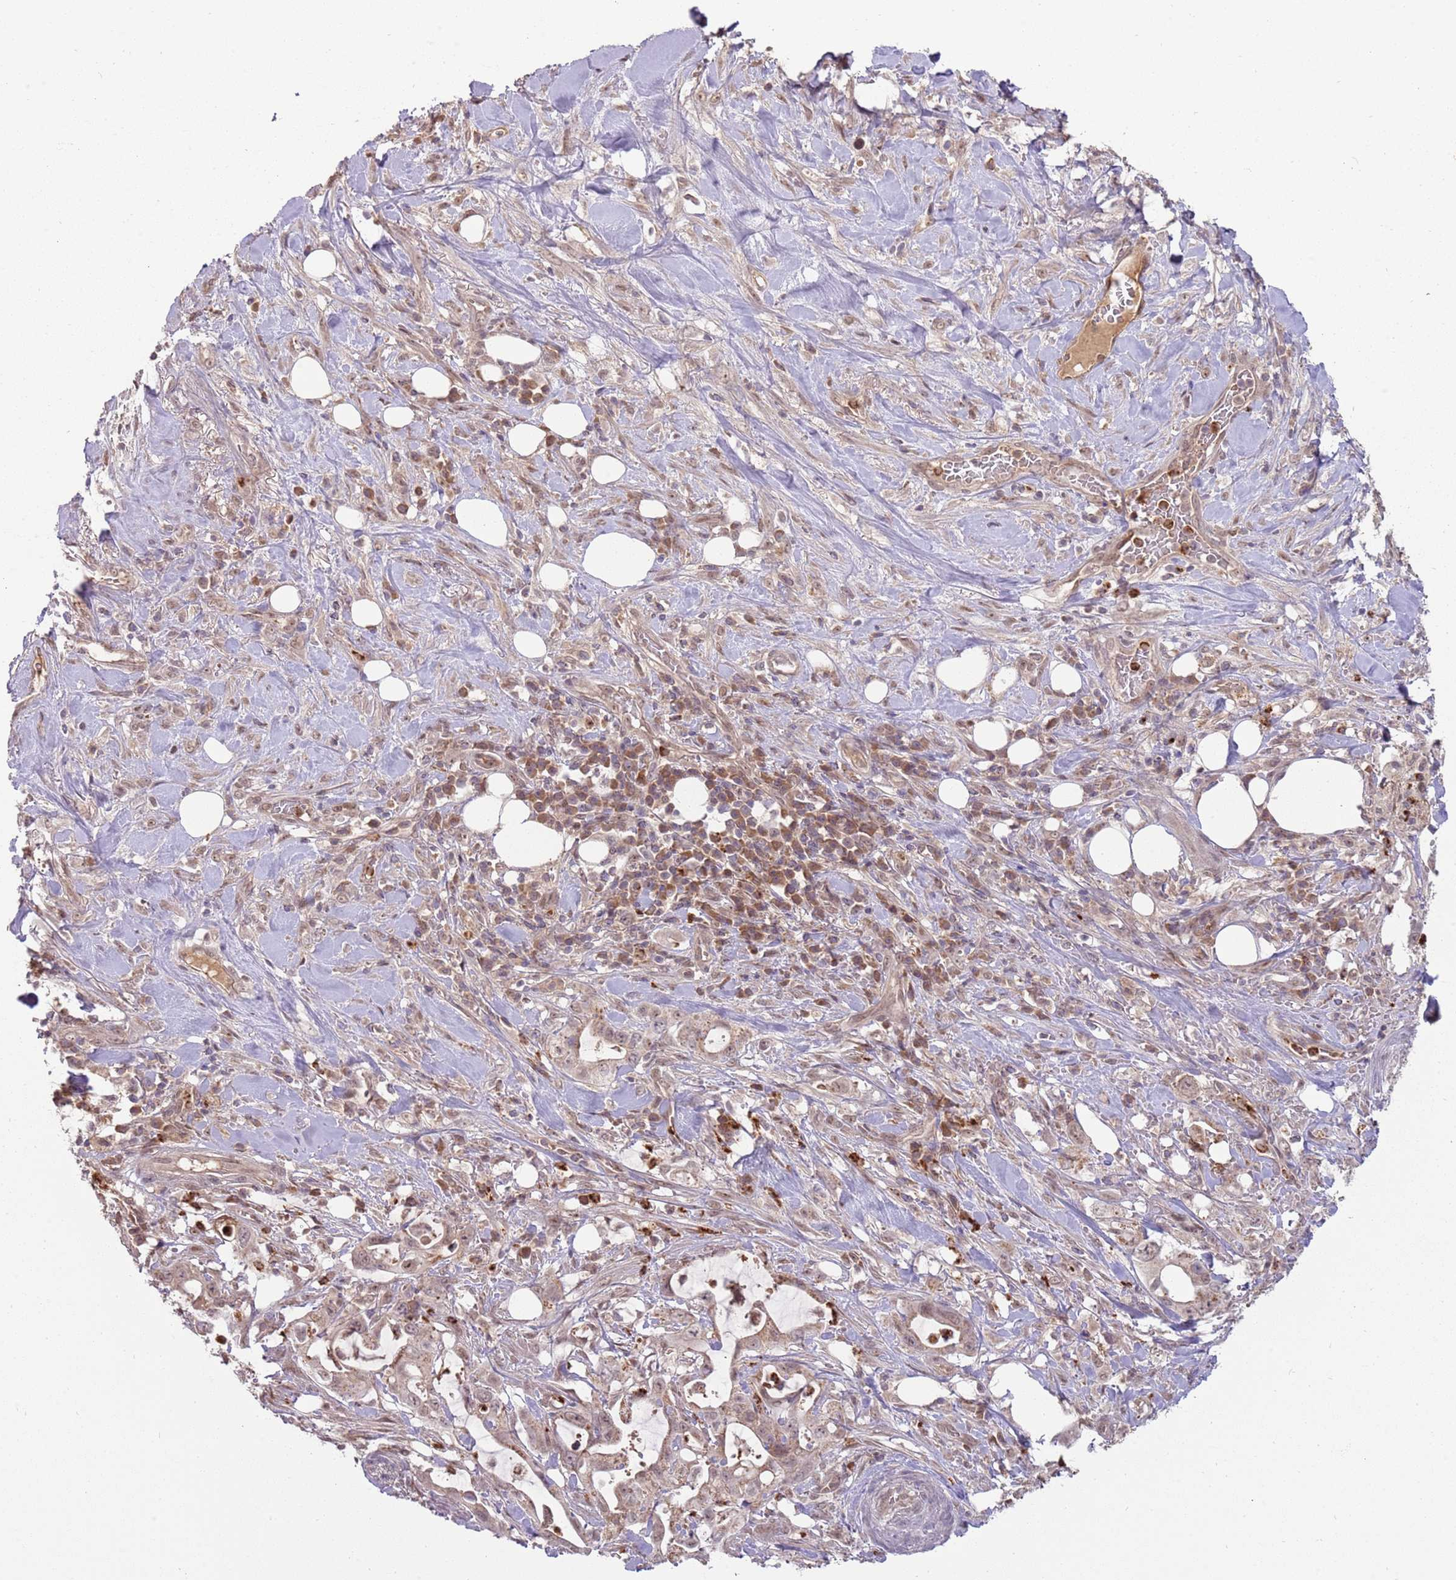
{"staining": {"intensity": "weak", "quantity": ">75%", "location": "cytoplasmic/membranous,nuclear"}, "tissue": "pancreatic cancer", "cell_type": "Tumor cells", "image_type": "cancer", "snomed": [{"axis": "morphology", "description": "Adenocarcinoma, NOS"}, {"axis": "topography", "description": "Pancreas"}], "caption": "Protein analysis of pancreatic adenocarcinoma tissue displays weak cytoplasmic/membranous and nuclear positivity in about >75% of tumor cells. (DAB (3,3'-diaminobenzidine) IHC with brightfield microscopy, high magnification).", "gene": "NBPF6", "patient": {"sex": "female", "age": 61}}